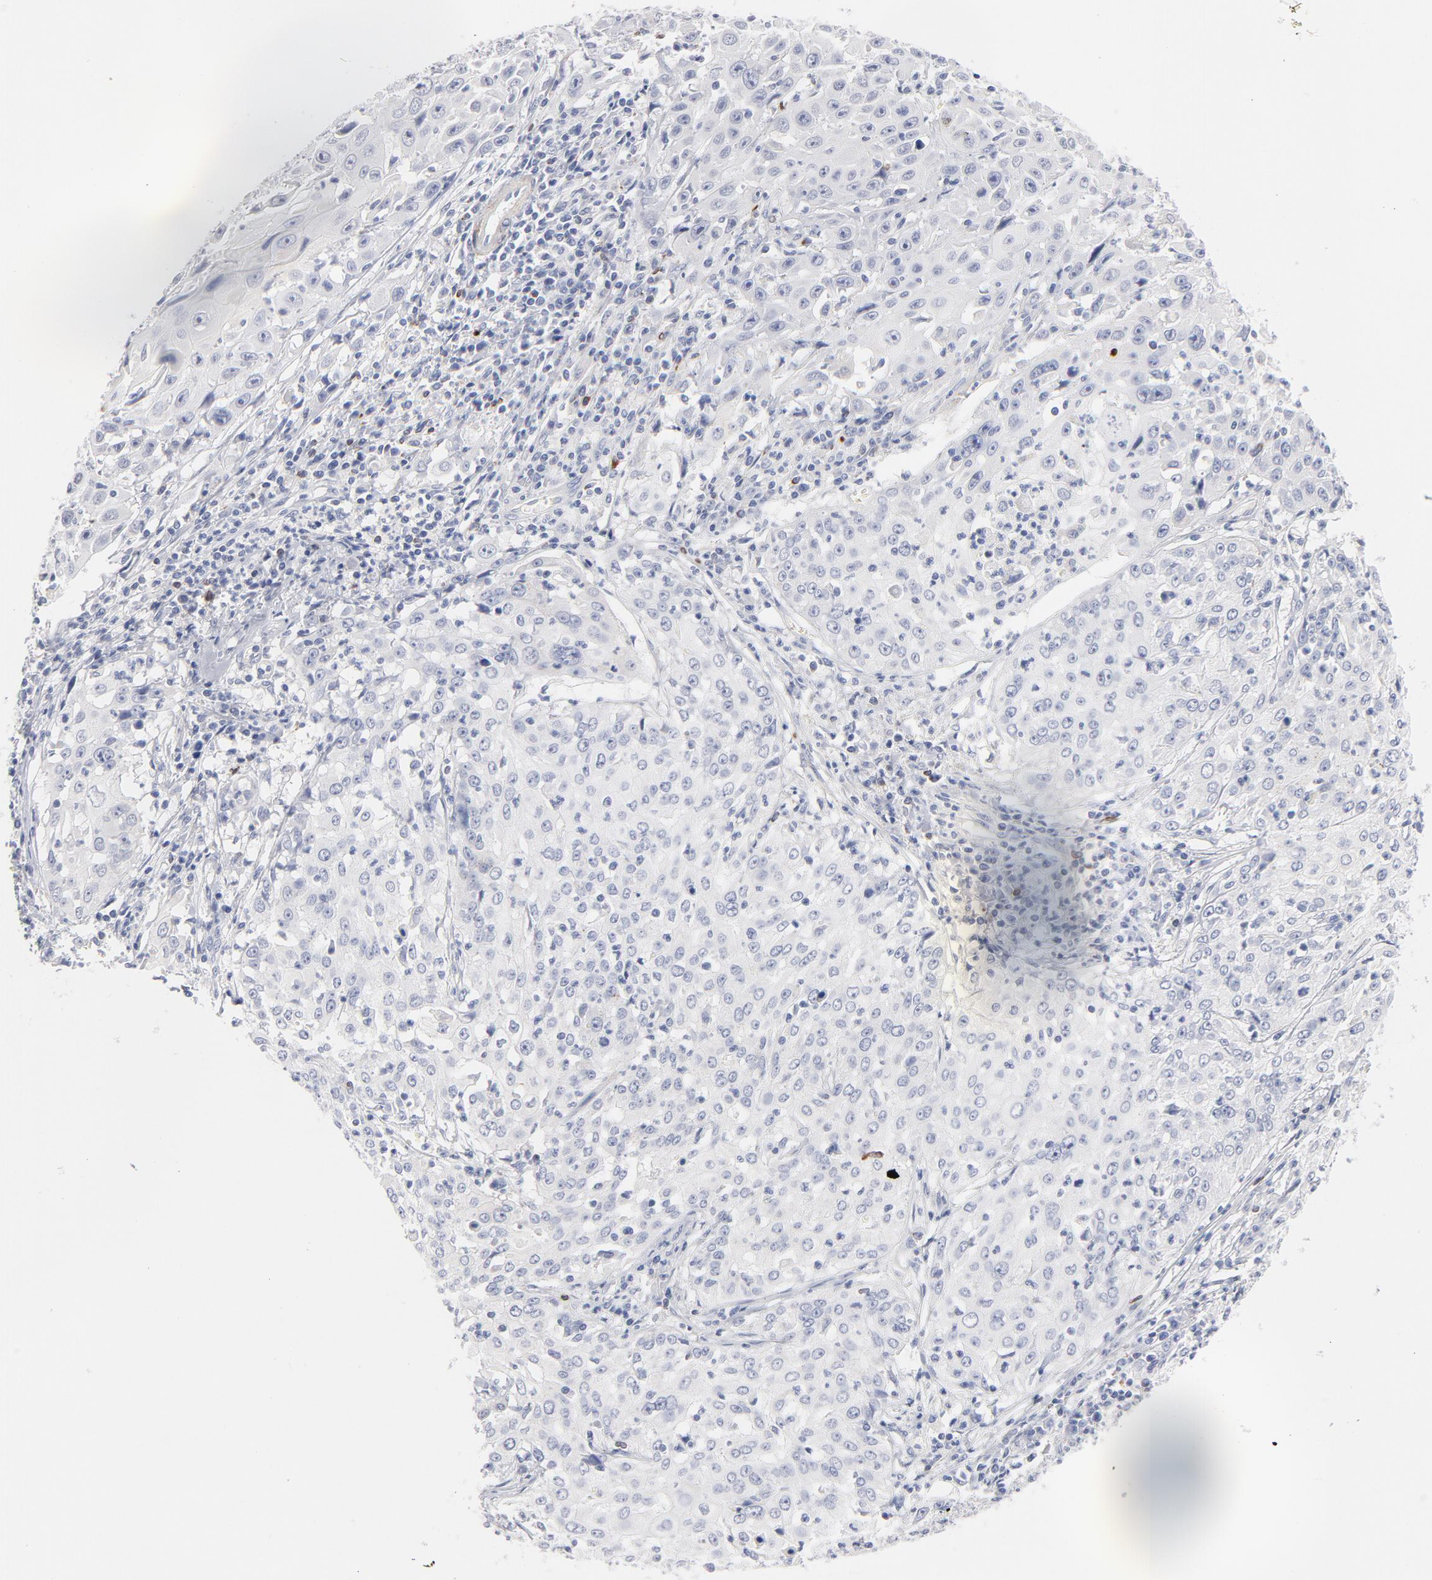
{"staining": {"intensity": "negative", "quantity": "none", "location": "none"}, "tissue": "cervical cancer", "cell_type": "Tumor cells", "image_type": "cancer", "snomed": [{"axis": "morphology", "description": "Squamous cell carcinoma, NOS"}, {"axis": "topography", "description": "Cervix"}], "caption": "Micrograph shows no significant protein expression in tumor cells of cervical cancer.", "gene": "MID1", "patient": {"sex": "female", "age": 39}}